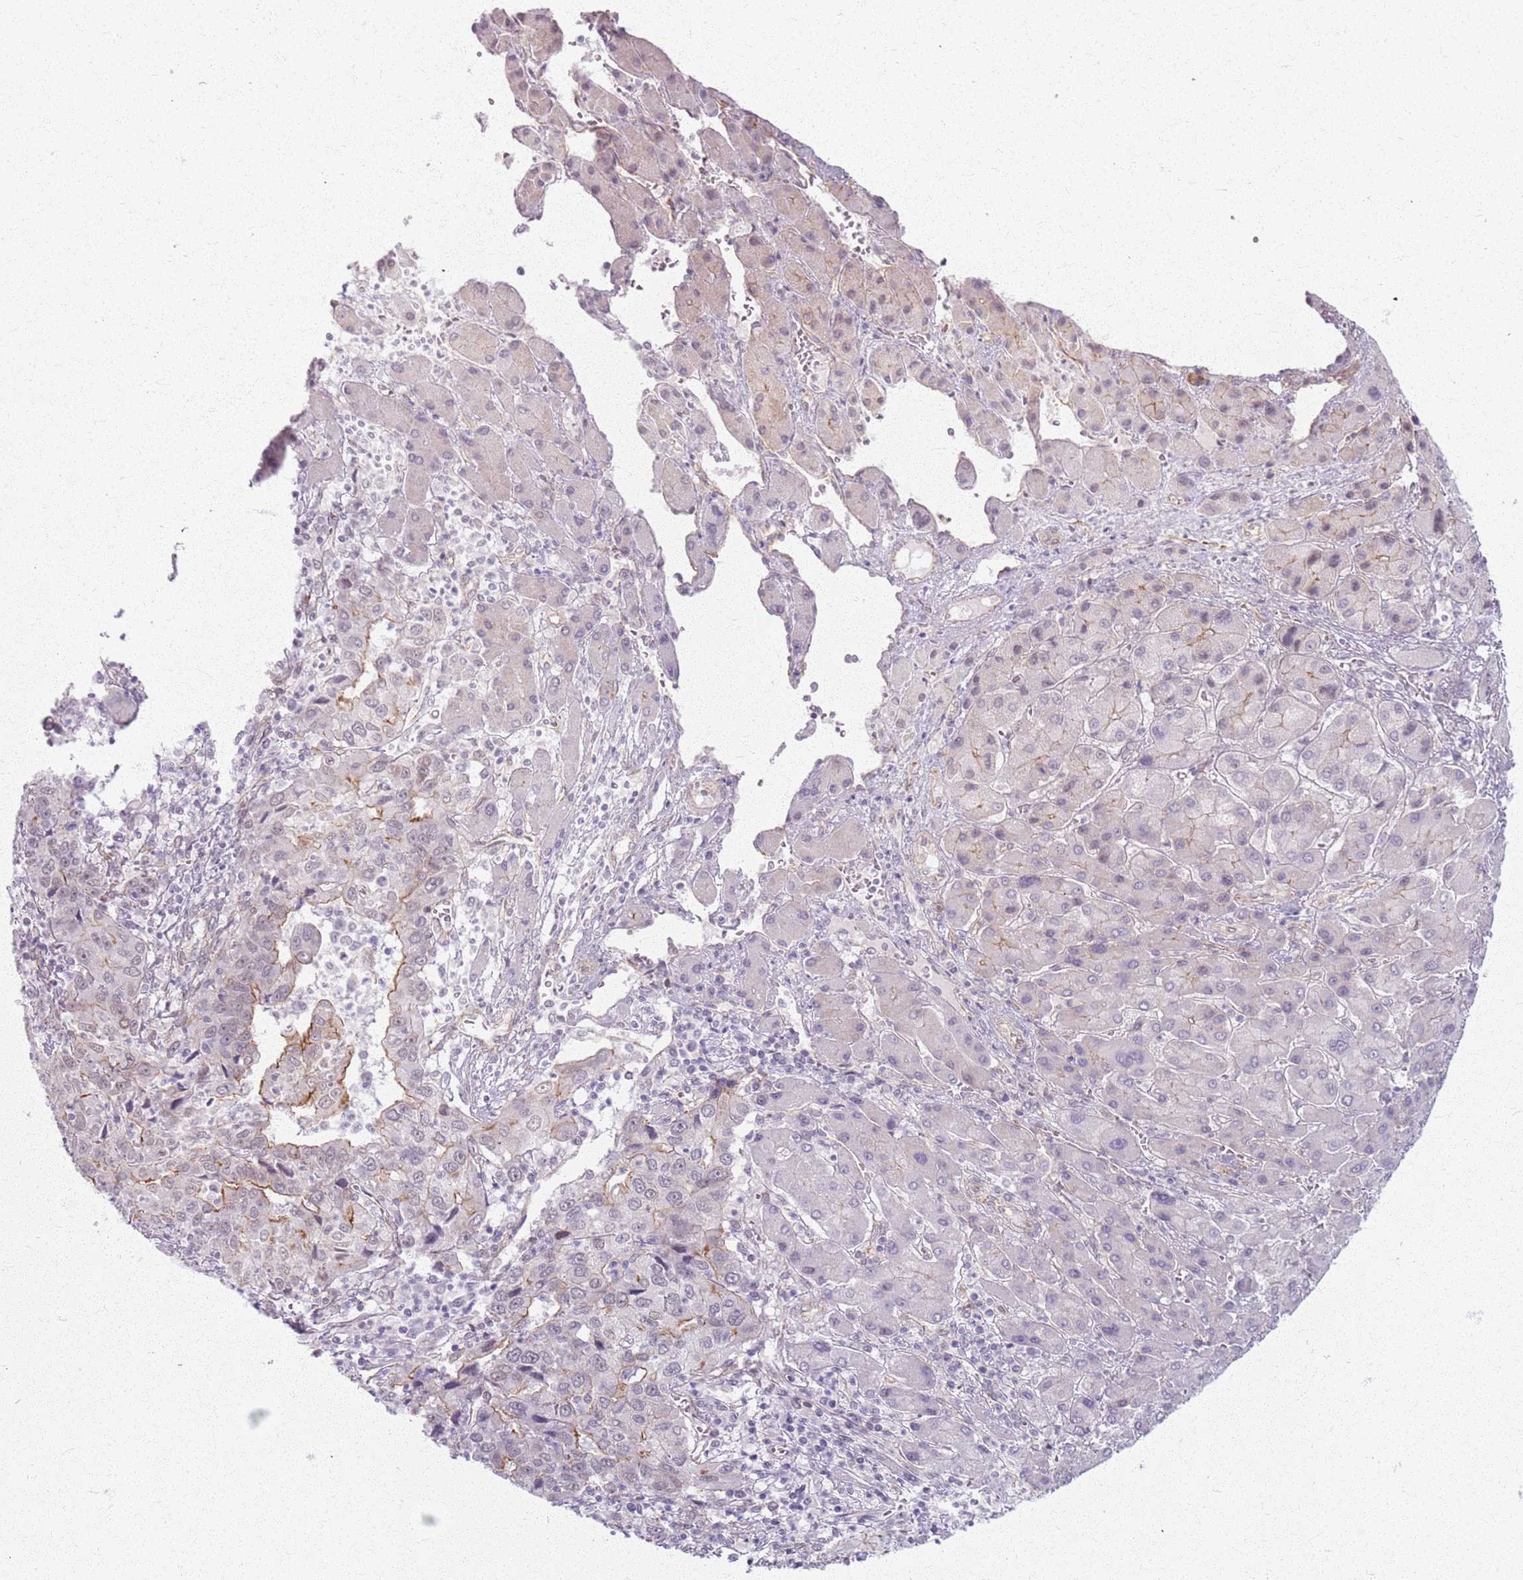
{"staining": {"intensity": "moderate", "quantity": "<25%", "location": "cytoplasmic/membranous"}, "tissue": "liver cancer", "cell_type": "Tumor cells", "image_type": "cancer", "snomed": [{"axis": "morphology", "description": "Carcinoma, Hepatocellular, NOS"}, {"axis": "topography", "description": "Liver"}], "caption": "A high-resolution micrograph shows immunohistochemistry staining of liver hepatocellular carcinoma, which displays moderate cytoplasmic/membranous expression in approximately <25% of tumor cells. The protein is shown in brown color, while the nuclei are stained blue.", "gene": "KCNA5", "patient": {"sex": "male", "age": 63}}